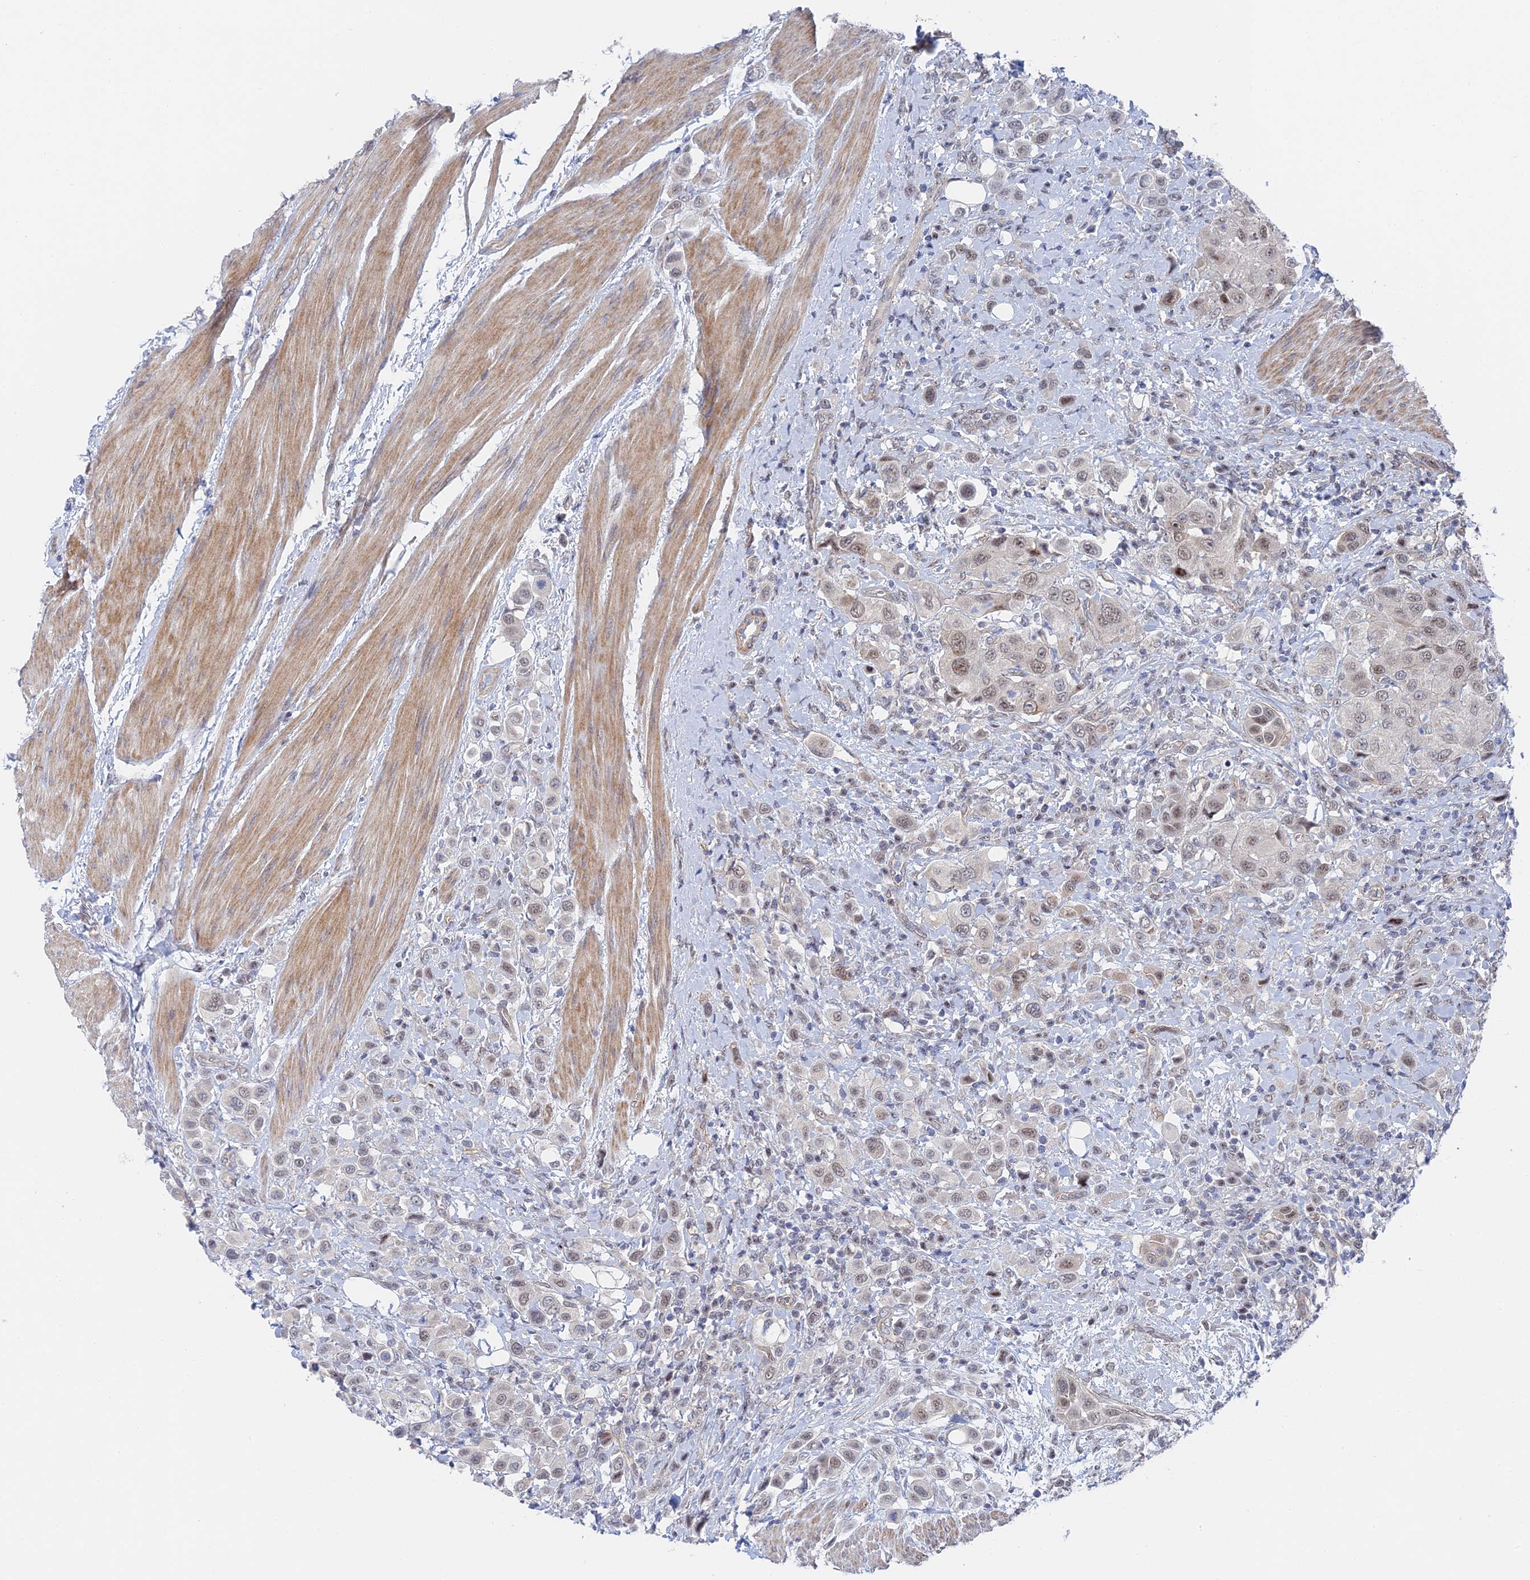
{"staining": {"intensity": "weak", "quantity": ">75%", "location": "nuclear"}, "tissue": "urothelial cancer", "cell_type": "Tumor cells", "image_type": "cancer", "snomed": [{"axis": "morphology", "description": "Urothelial carcinoma, High grade"}, {"axis": "topography", "description": "Urinary bladder"}], "caption": "This micrograph shows high-grade urothelial carcinoma stained with immunohistochemistry to label a protein in brown. The nuclear of tumor cells show weak positivity for the protein. Nuclei are counter-stained blue.", "gene": "CFAP92", "patient": {"sex": "male", "age": 50}}